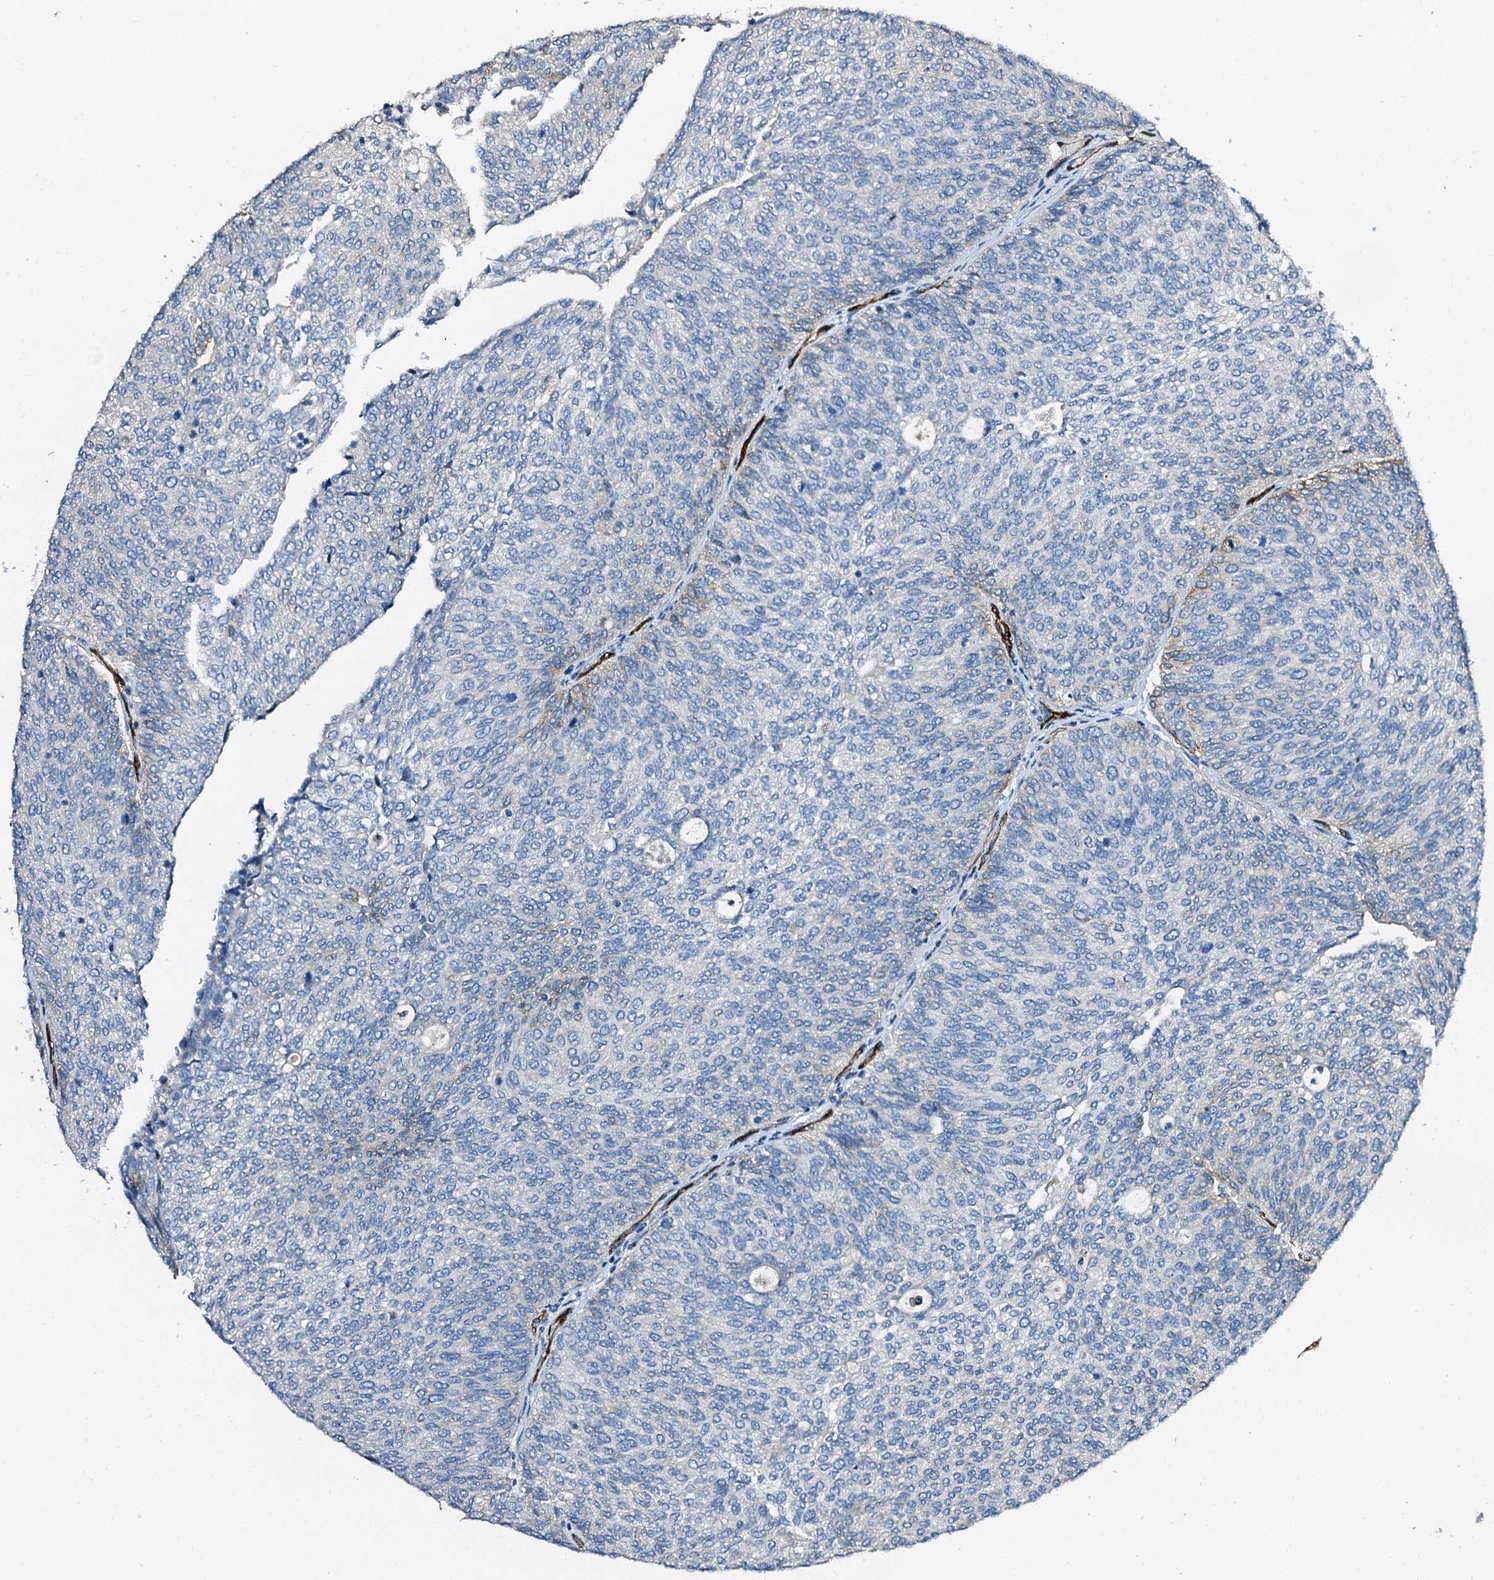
{"staining": {"intensity": "negative", "quantity": "none", "location": "none"}, "tissue": "urothelial cancer", "cell_type": "Tumor cells", "image_type": "cancer", "snomed": [{"axis": "morphology", "description": "Urothelial carcinoma, Low grade"}, {"axis": "topography", "description": "Urinary bladder"}], "caption": "Immunohistochemical staining of urothelial cancer demonstrates no significant staining in tumor cells.", "gene": "DBX1", "patient": {"sex": "female", "age": 79}}